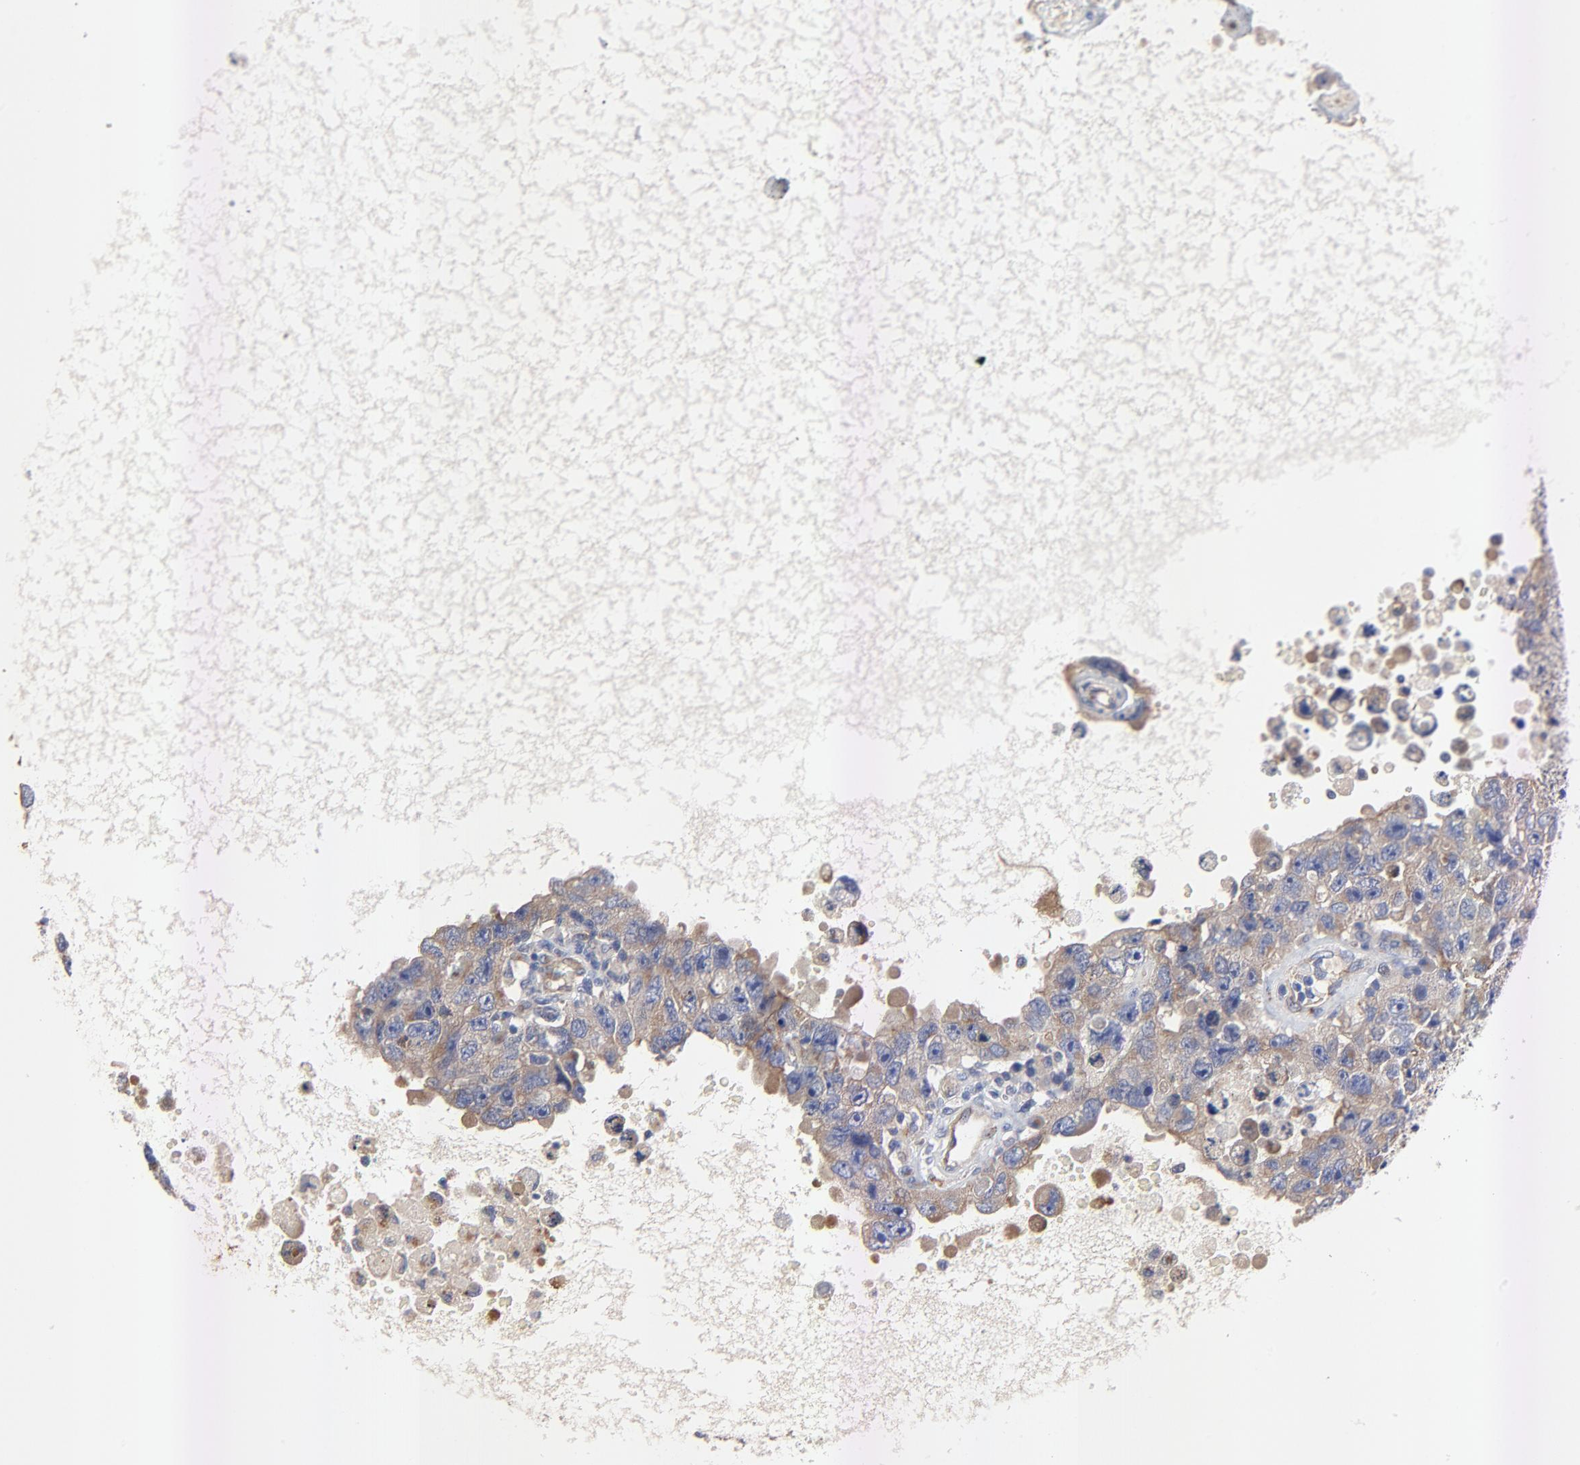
{"staining": {"intensity": "weak", "quantity": ">75%", "location": "cytoplasmic/membranous"}, "tissue": "testis cancer", "cell_type": "Tumor cells", "image_type": "cancer", "snomed": [{"axis": "morphology", "description": "Carcinoma, Embryonal, NOS"}, {"axis": "topography", "description": "Testis"}], "caption": "Weak cytoplasmic/membranous positivity for a protein is present in approximately >75% of tumor cells of testis embryonal carcinoma using IHC.", "gene": "FBXL2", "patient": {"sex": "male", "age": 26}}